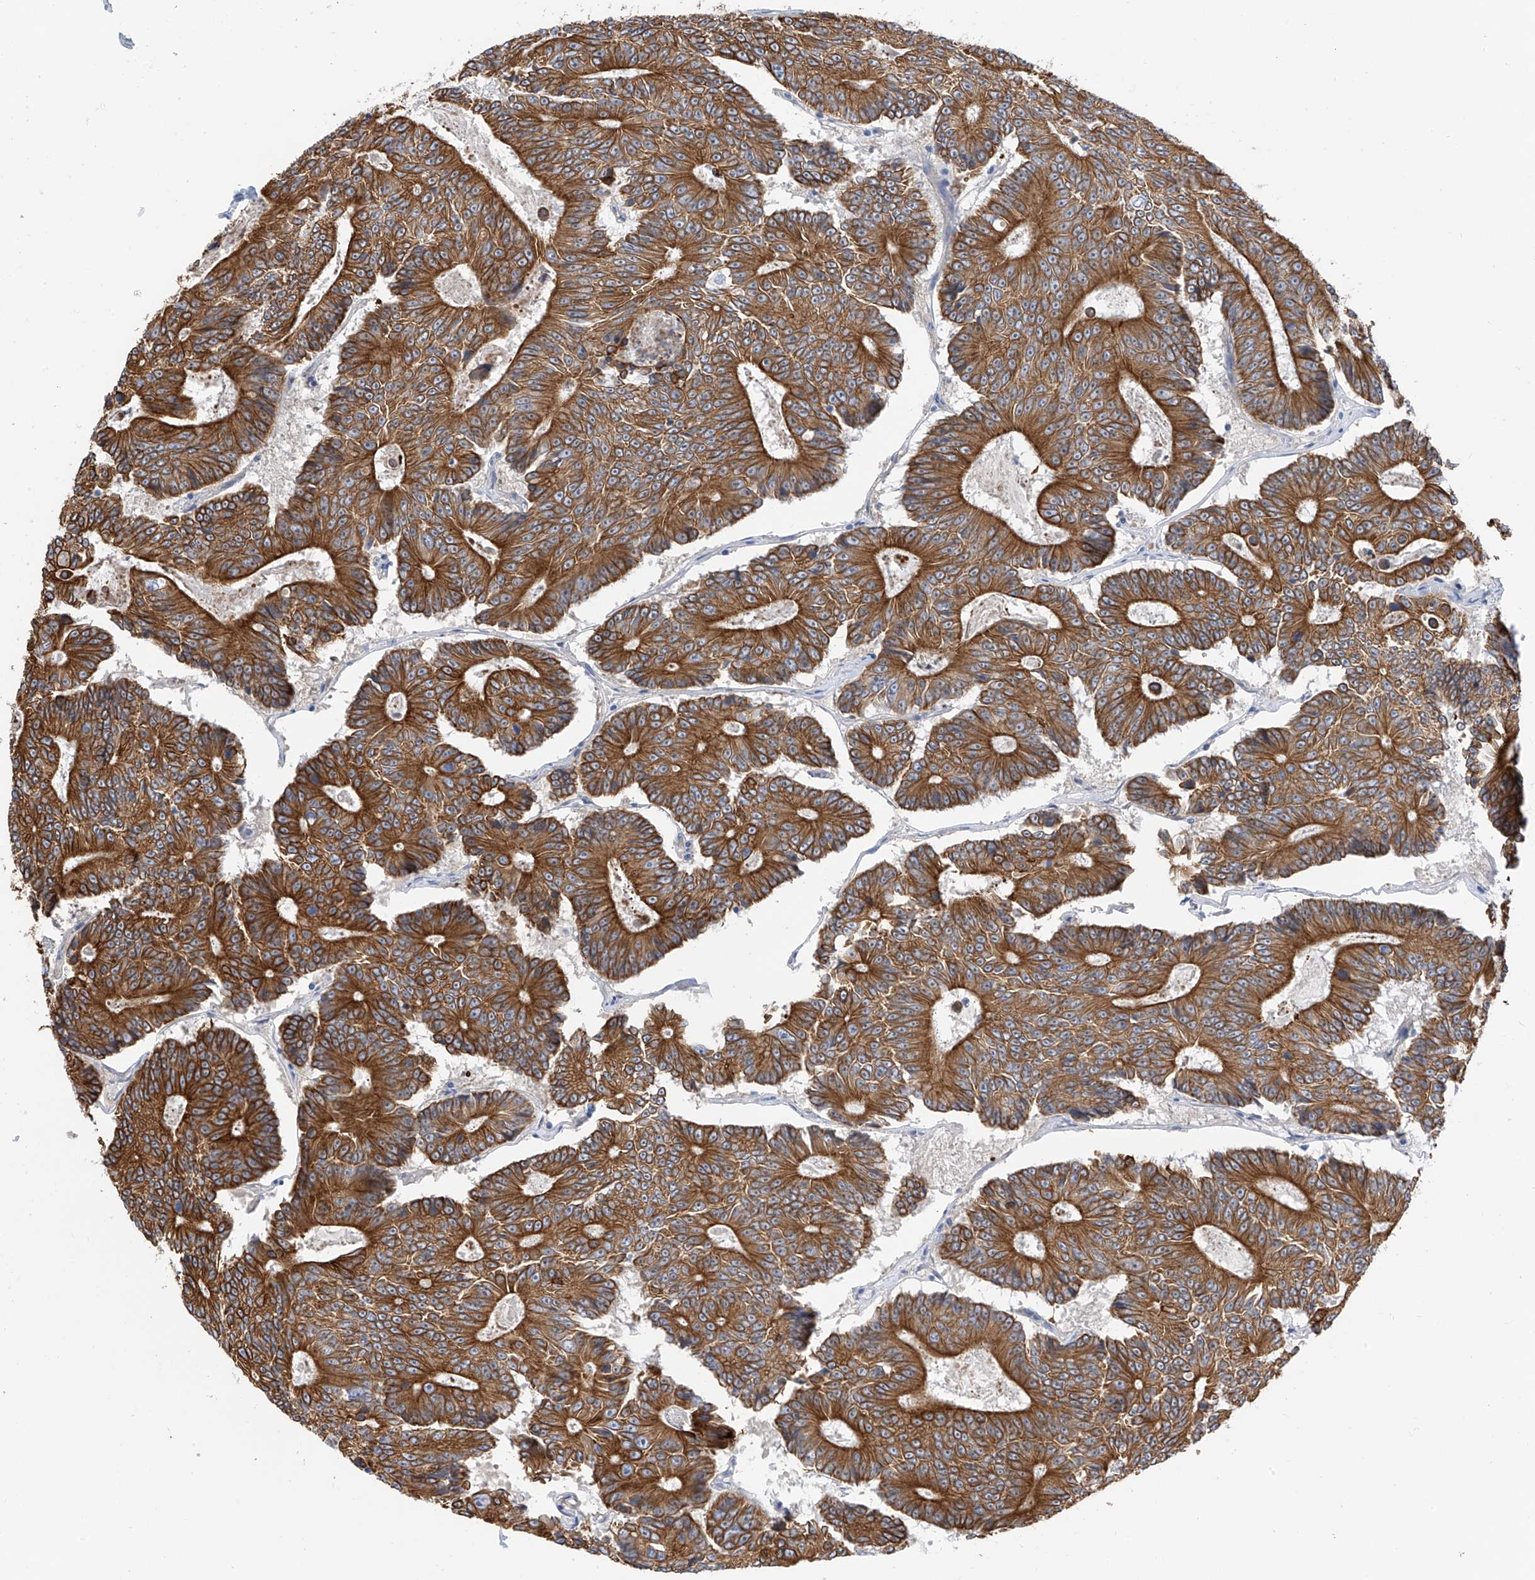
{"staining": {"intensity": "strong", "quantity": ">75%", "location": "cytoplasmic/membranous"}, "tissue": "colorectal cancer", "cell_type": "Tumor cells", "image_type": "cancer", "snomed": [{"axis": "morphology", "description": "Adenocarcinoma, NOS"}, {"axis": "topography", "description": "Colon"}], "caption": "A brown stain shows strong cytoplasmic/membranous expression of a protein in human colorectal cancer (adenocarcinoma) tumor cells.", "gene": "PIK3C2B", "patient": {"sex": "male", "age": 83}}